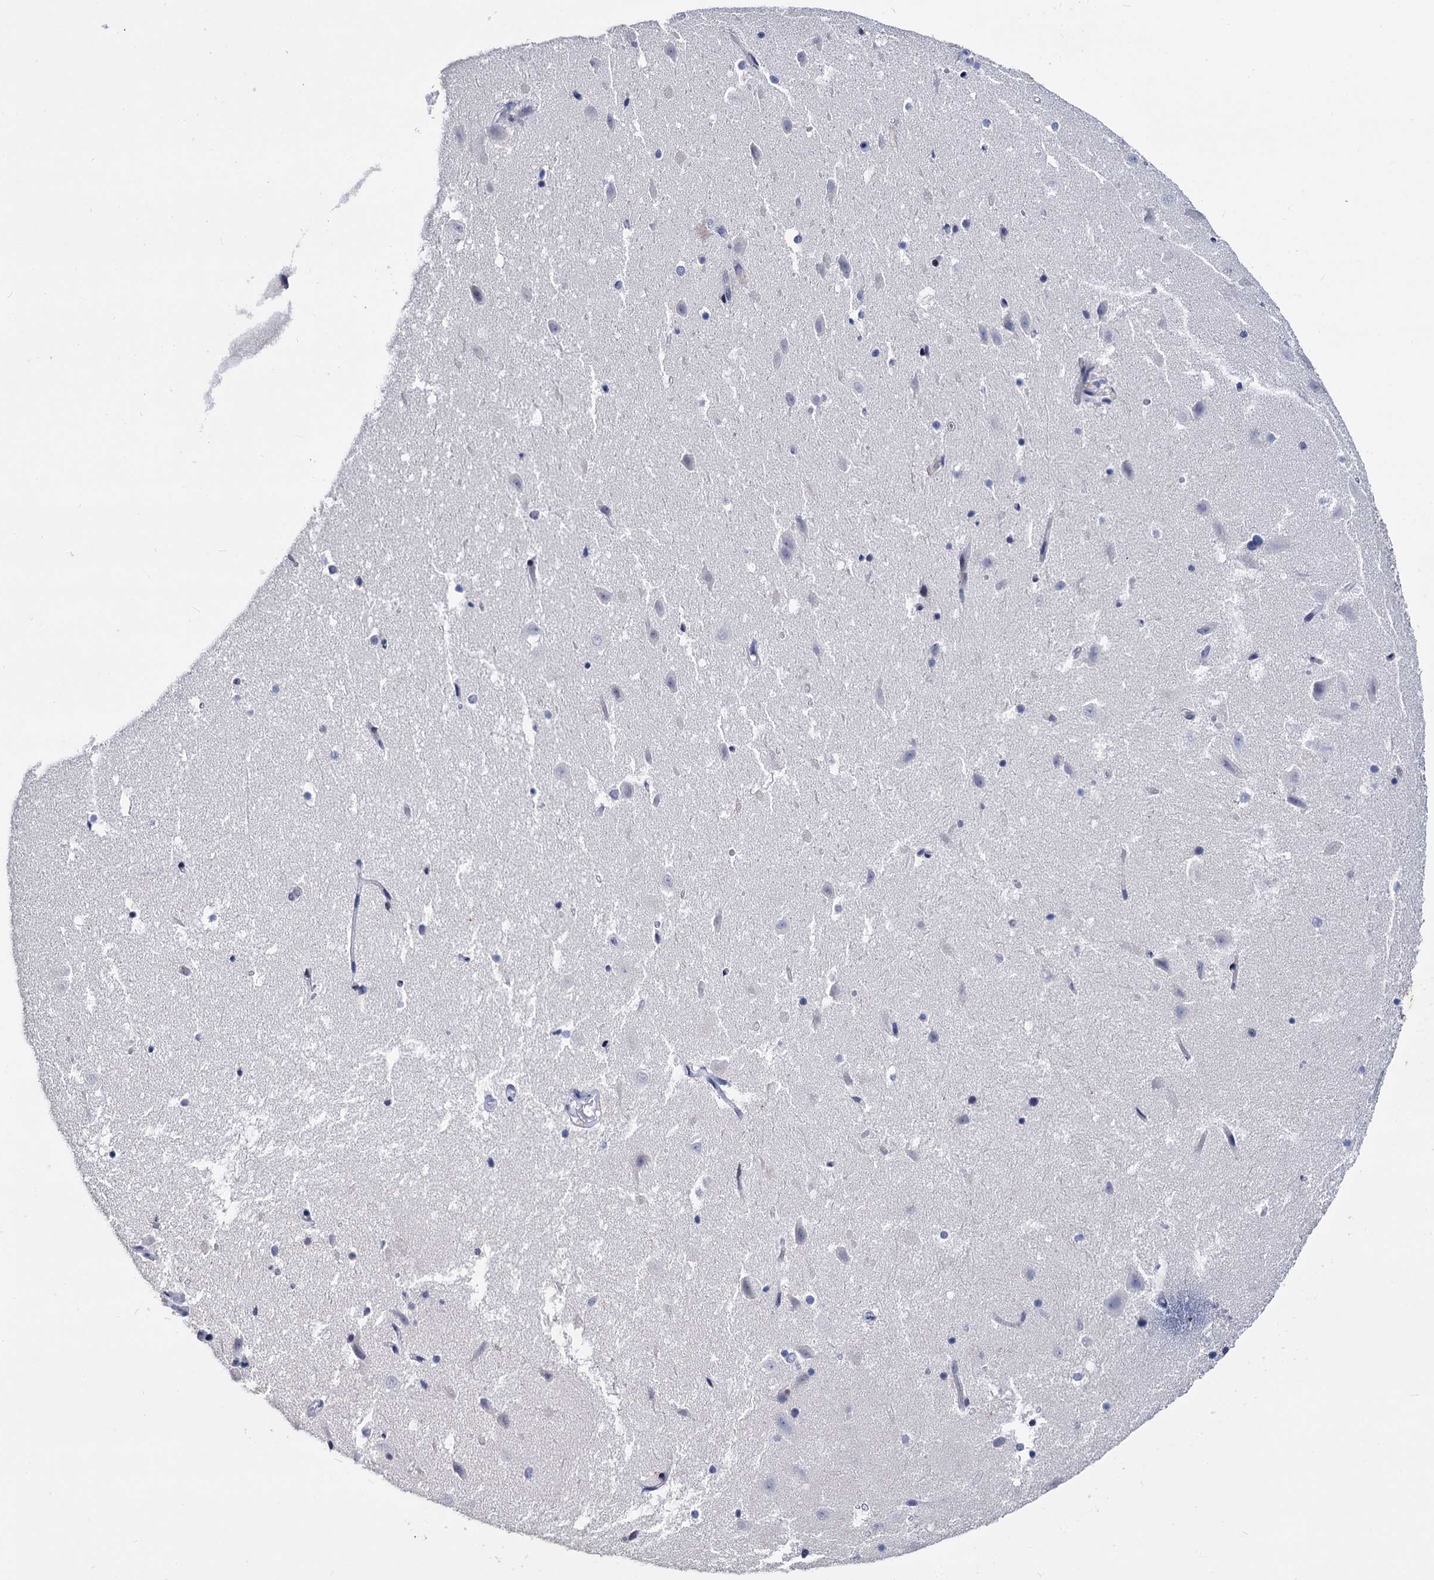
{"staining": {"intensity": "negative", "quantity": "none", "location": "none"}, "tissue": "hippocampus", "cell_type": "Glial cells", "image_type": "normal", "snomed": [{"axis": "morphology", "description": "Normal tissue, NOS"}, {"axis": "topography", "description": "Hippocampus"}], "caption": "Histopathology image shows no significant protein positivity in glial cells of benign hippocampus. (Brightfield microscopy of DAB (3,3'-diaminobenzidine) immunohistochemistry (IHC) at high magnification).", "gene": "MAGEA4", "patient": {"sex": "female", "age": 52}}